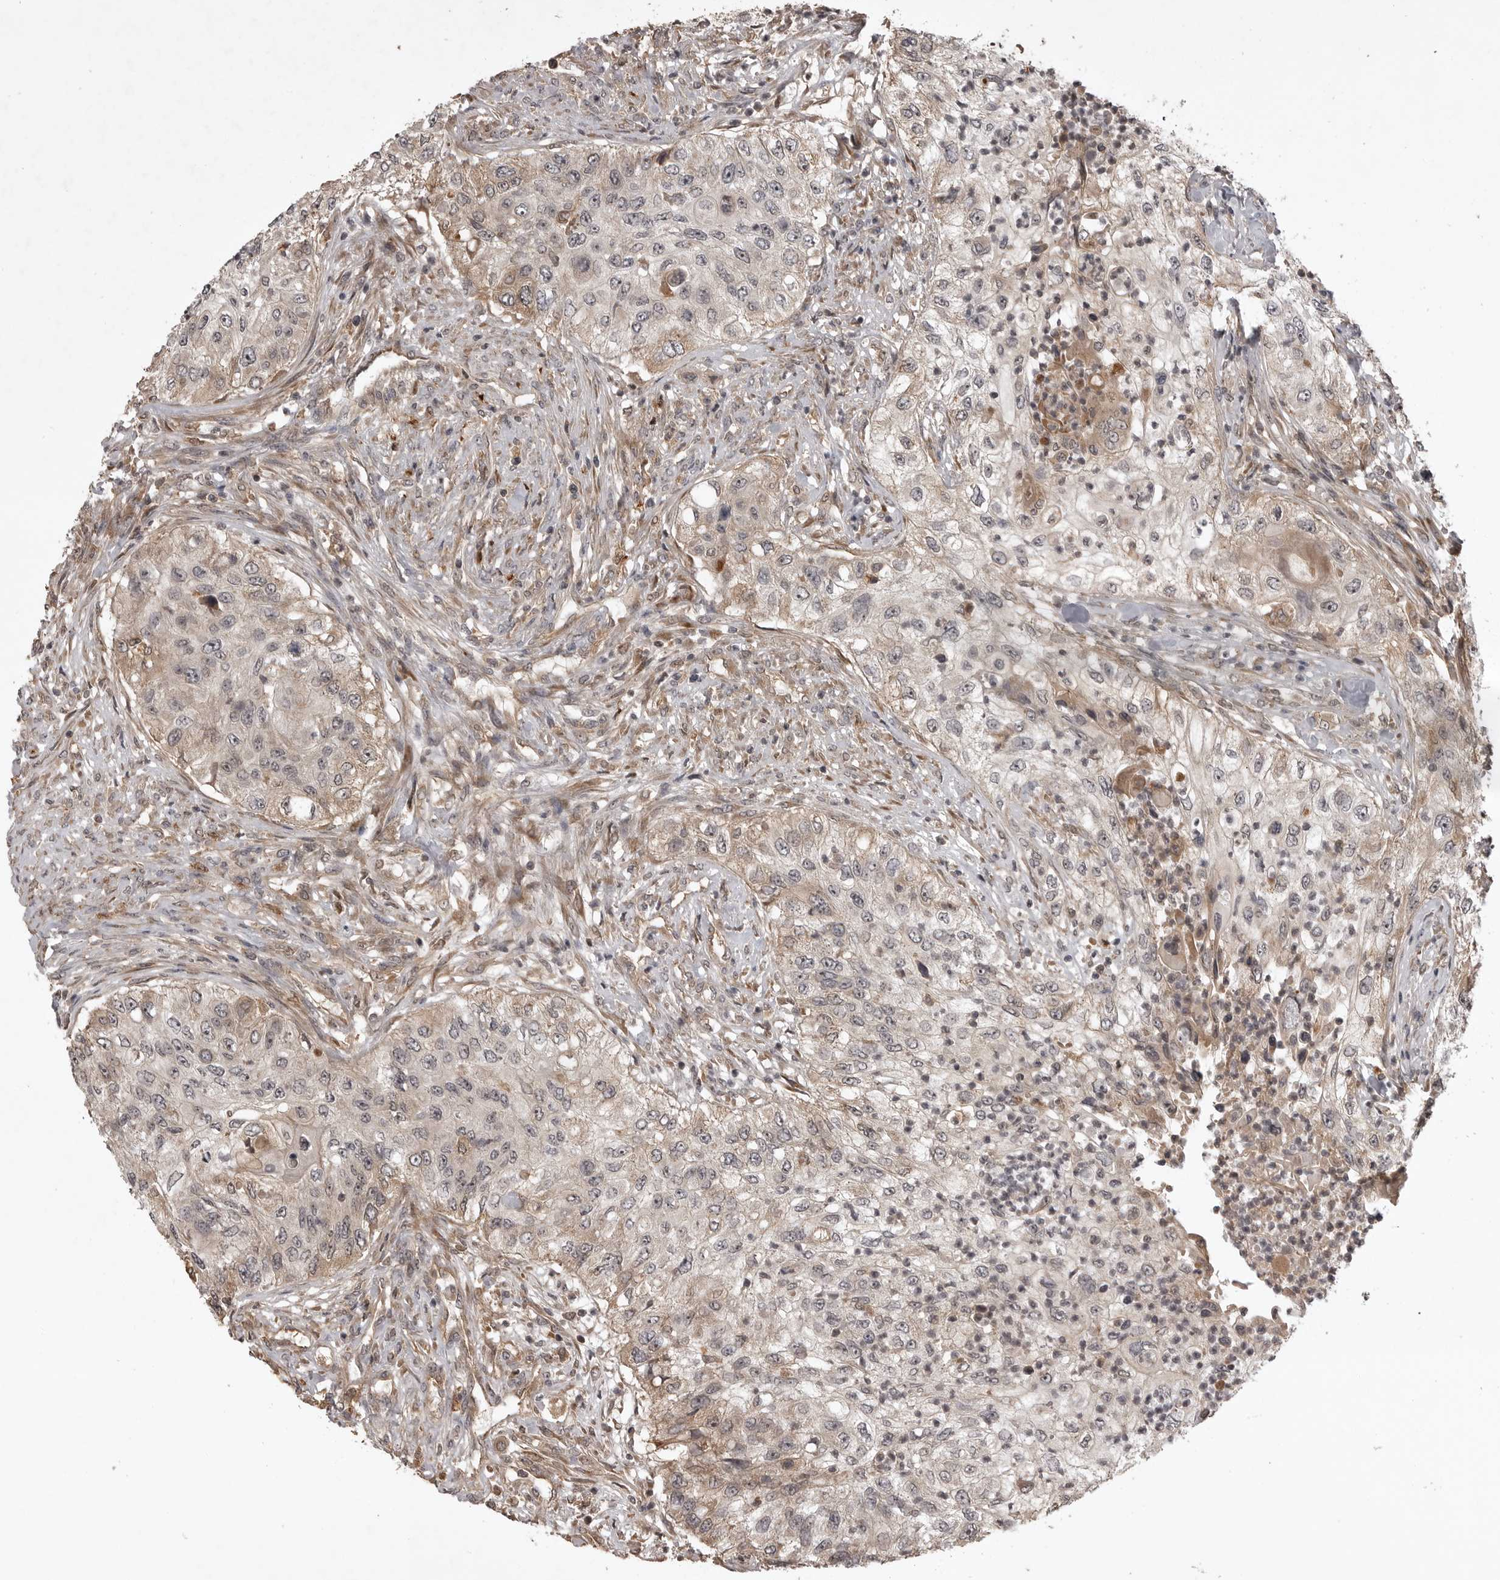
{"staining": {"intensity": "weak", "quantity": "25%-75%", "location": "cytoplasmic/membranous"}, "tissue": "urothelial cancer", "cell_type": "Tumor cells", "image_type": "cancer", "snomed": [{"axis": "morphology", "description": "Urothelial carcinoma, High grade"}, {"axis": "topography", "description": "Urinary bladder"}], "caption": "Immunohistochemical staining of human urothelial cancer displays weak cytoplasmic/membranous protein expression in approximately 25%-75% of tumor cells.", "gene": "AKAP7", "patient": {"sex": "female", "age": 60}}